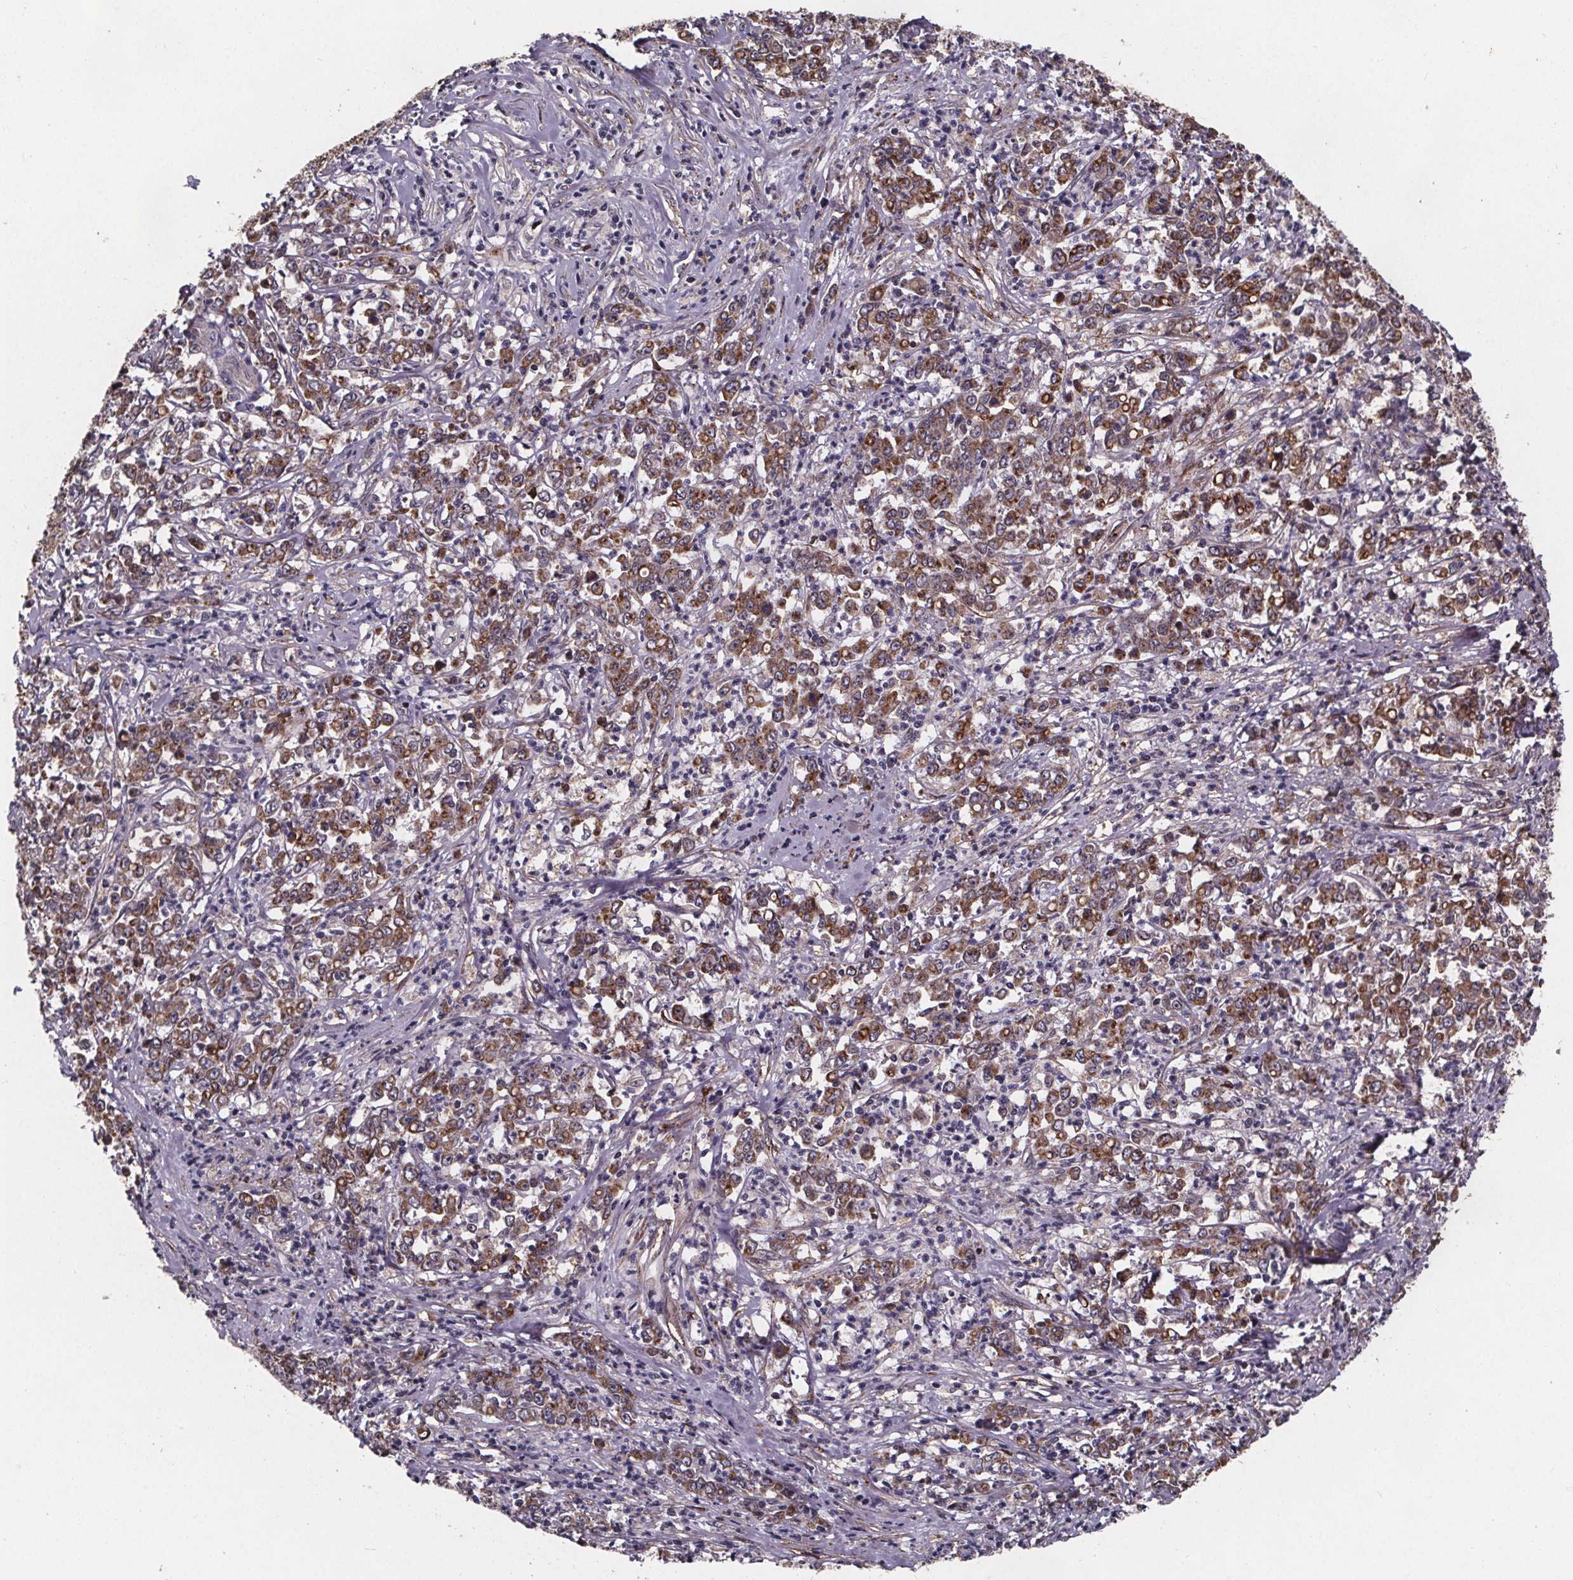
{"staining": {"intensity": "moderate", "quantity": ">75%", "location": "cytoplasmic/membranous"}, "tissue": "stomach cancer", "cell_type": "Tumor cells", "image_type": "cancer", "snomed": [{"axis": "morphology", "description": "Adenocarcinoma, NOS"}, {"axis": "topography", "description": "Stomach, lower"}], "caption": "Protein analysis of adenocarcinoma (stomach) tissue reveals moderate cytoplasmic/membranous staining in about >75% of tumor cells.", "gene": "FASTKD3", "patient": {"sex": "female", "age": 71}}